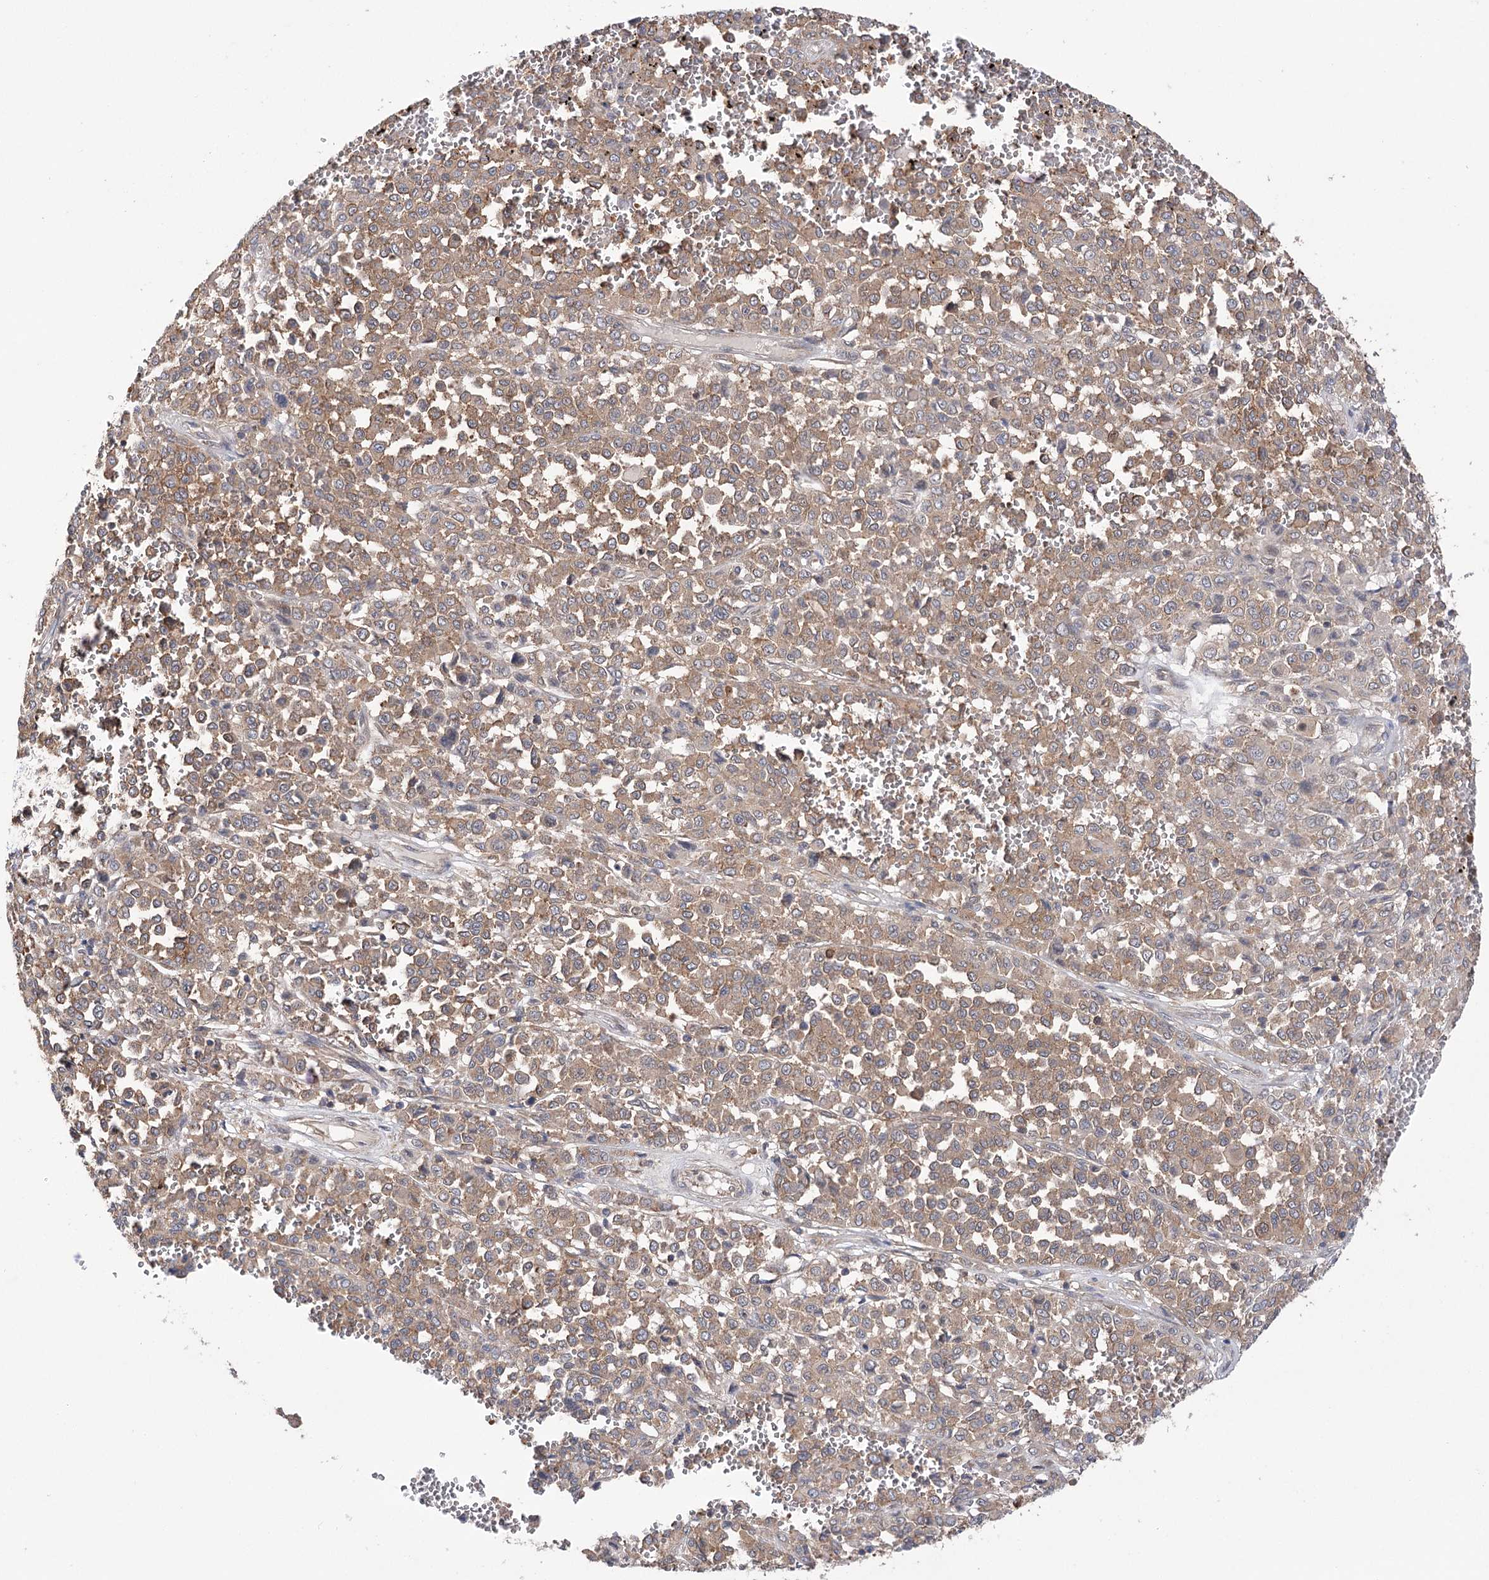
{"staining": {"intensity": "moderate", "quantity": ">75%", "location": "cytoplasmic/membranous"}, "tissue": "melanoma", "cell_type": "Tumor cells", "image_type": "cancer", "snomed": [{"axis": "morphology", "description": "Malignant melanoma, Metastatic site"}, {"axis": "topography", "description": "Pancreas"}], "caption": "Protein expression analysis of human malignant melanoma (metastatic site) reveals moderate cytoplasmic/membranous expression in approximately >75% of tumor cells.", "gene": "VPS37B", "patient": {"sex": "female", "age": 30}}